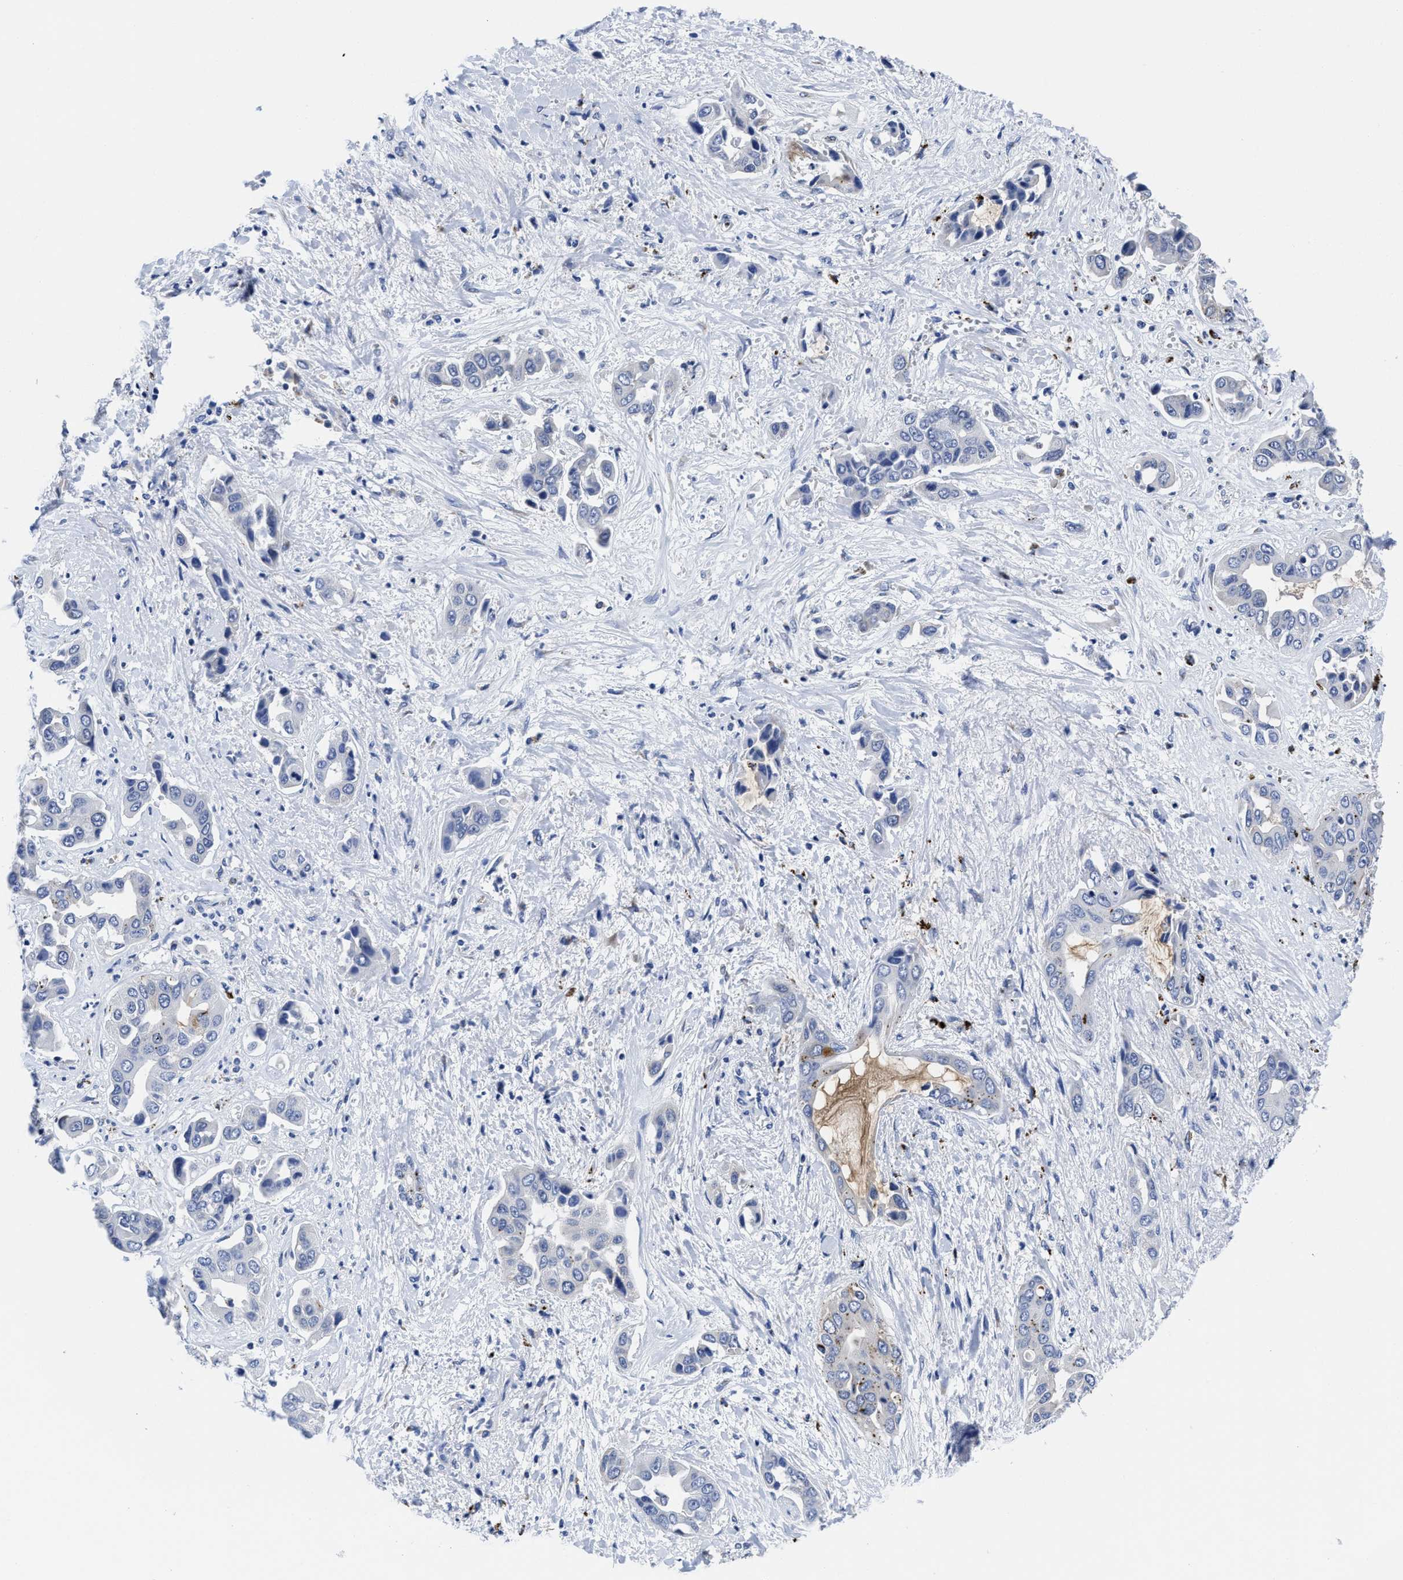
{"staining": {"intensity": "negative", "quantity": "none", "location": "none"}, "tissue": "liver cancer", "cell_type": "Tumor cells", "image_type": "cancer", "snomed": [{"axis": "morphology", "description": "Cholangiocarcinoma"}, {"axis": "topography", "description": "Liver"}], "caption": "A micrograph of cholangiocarcinoma (liver) stained for a protein shows no brown staining in tumor cells. The staining was performed using DAB (3,3'-diaminobenzidine) to visualize the protein expression in brown, while the nuclei were stained in blue with hematoxylin (Magnification: 20x).", "gene": "YARS1", "patient": {"sex": "female", "age": 52}}